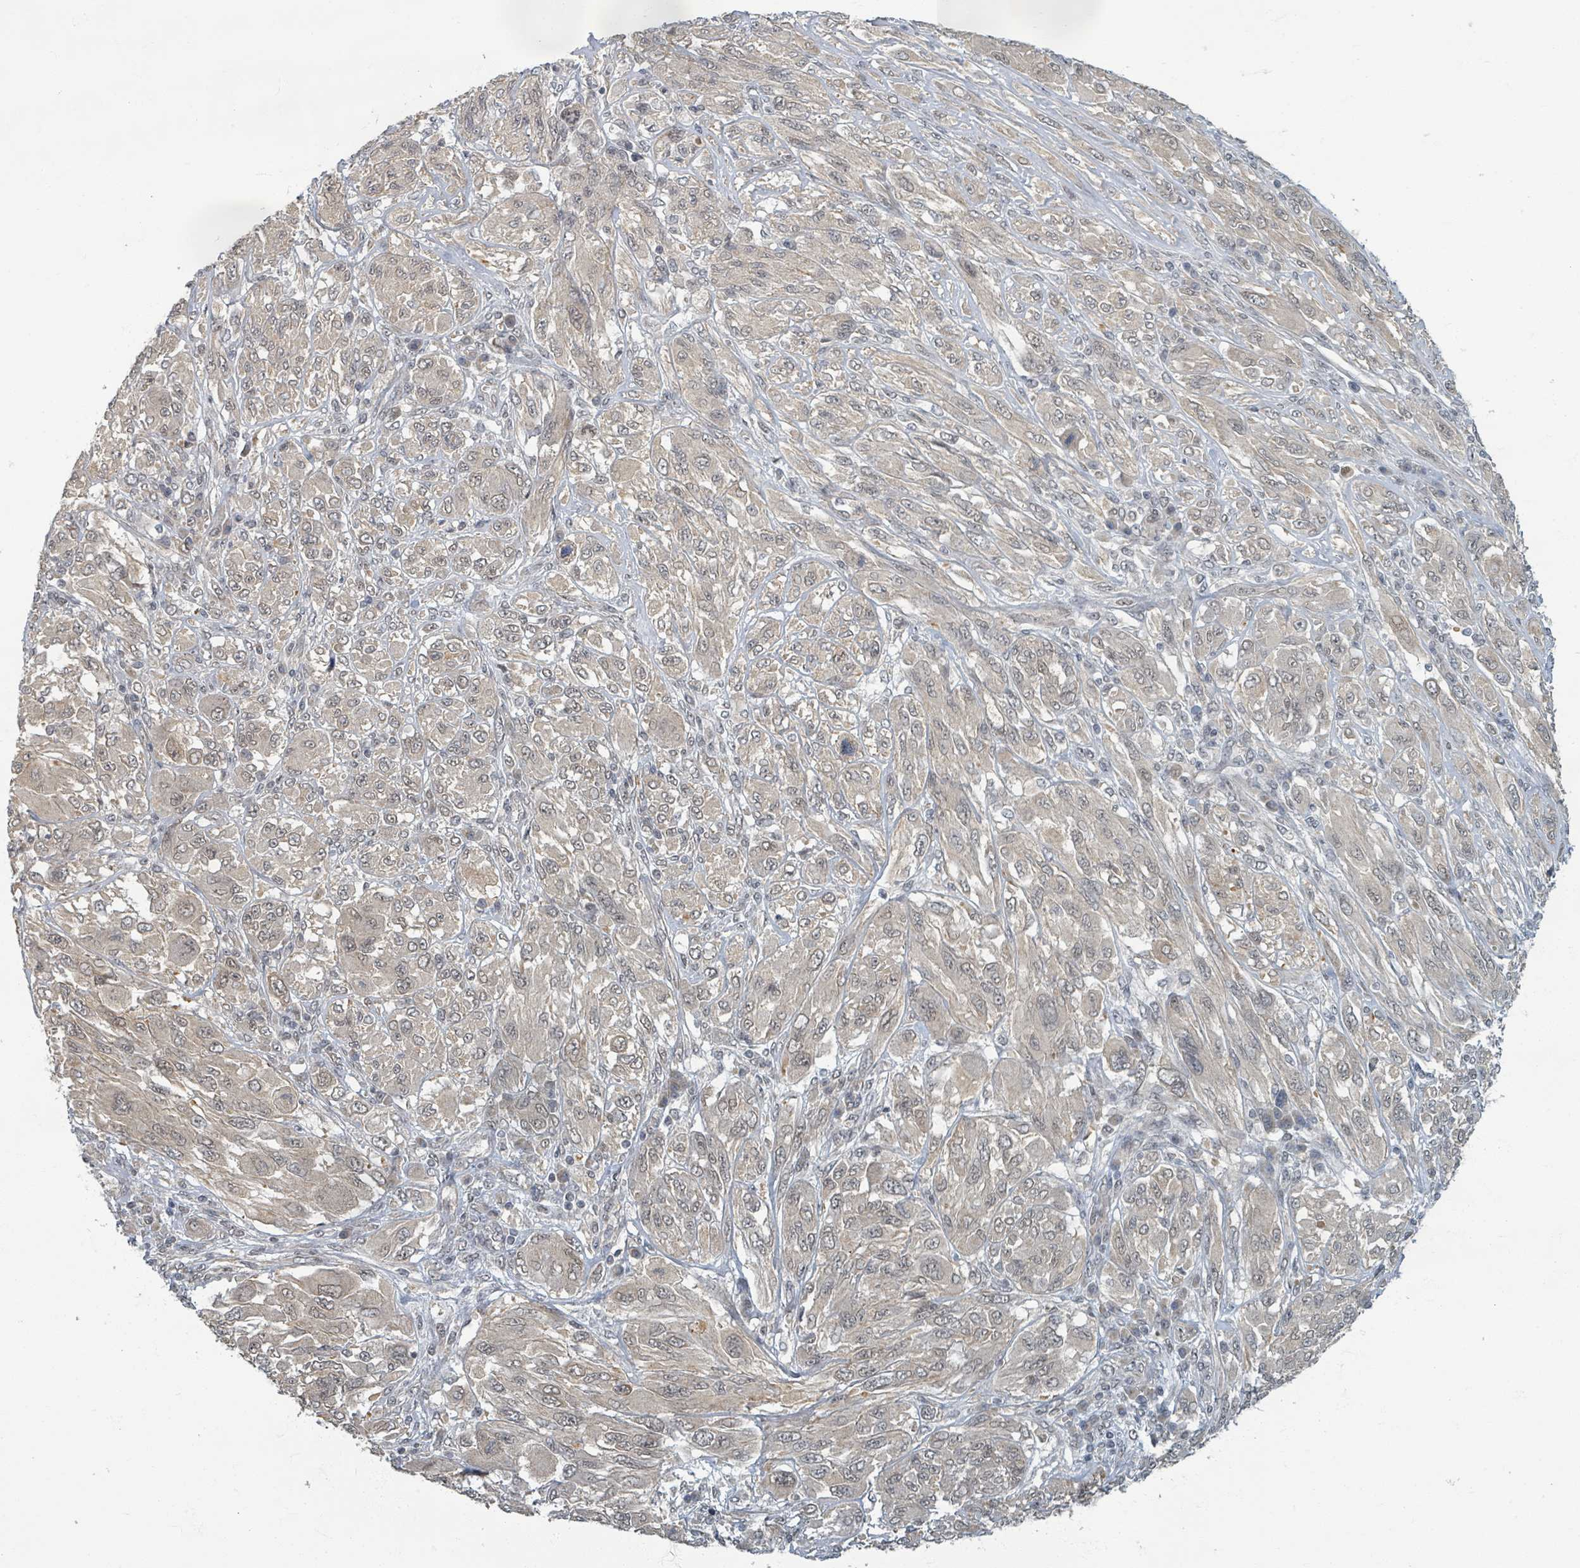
{"staining": {"intensity": "weak", "quantity": "25%-75%", "location": "nuclear"}, "tissue": "melanoma", "cell_type": "Tumor cells", "image_type": "cancer", "snomed": [{"axis": "morphology", "description": "Malignant melanoma, NOS"}, {"axis": "topography", "description": "Skin"}], "caption": "Melanoma stained for a protein reveals weak nuclear positivity in tumor cells. The protein is shown in brown color, while the nuclei are stained blue.", "gene": "INTS15", "patient": {"sex": "female", "age": 91}}